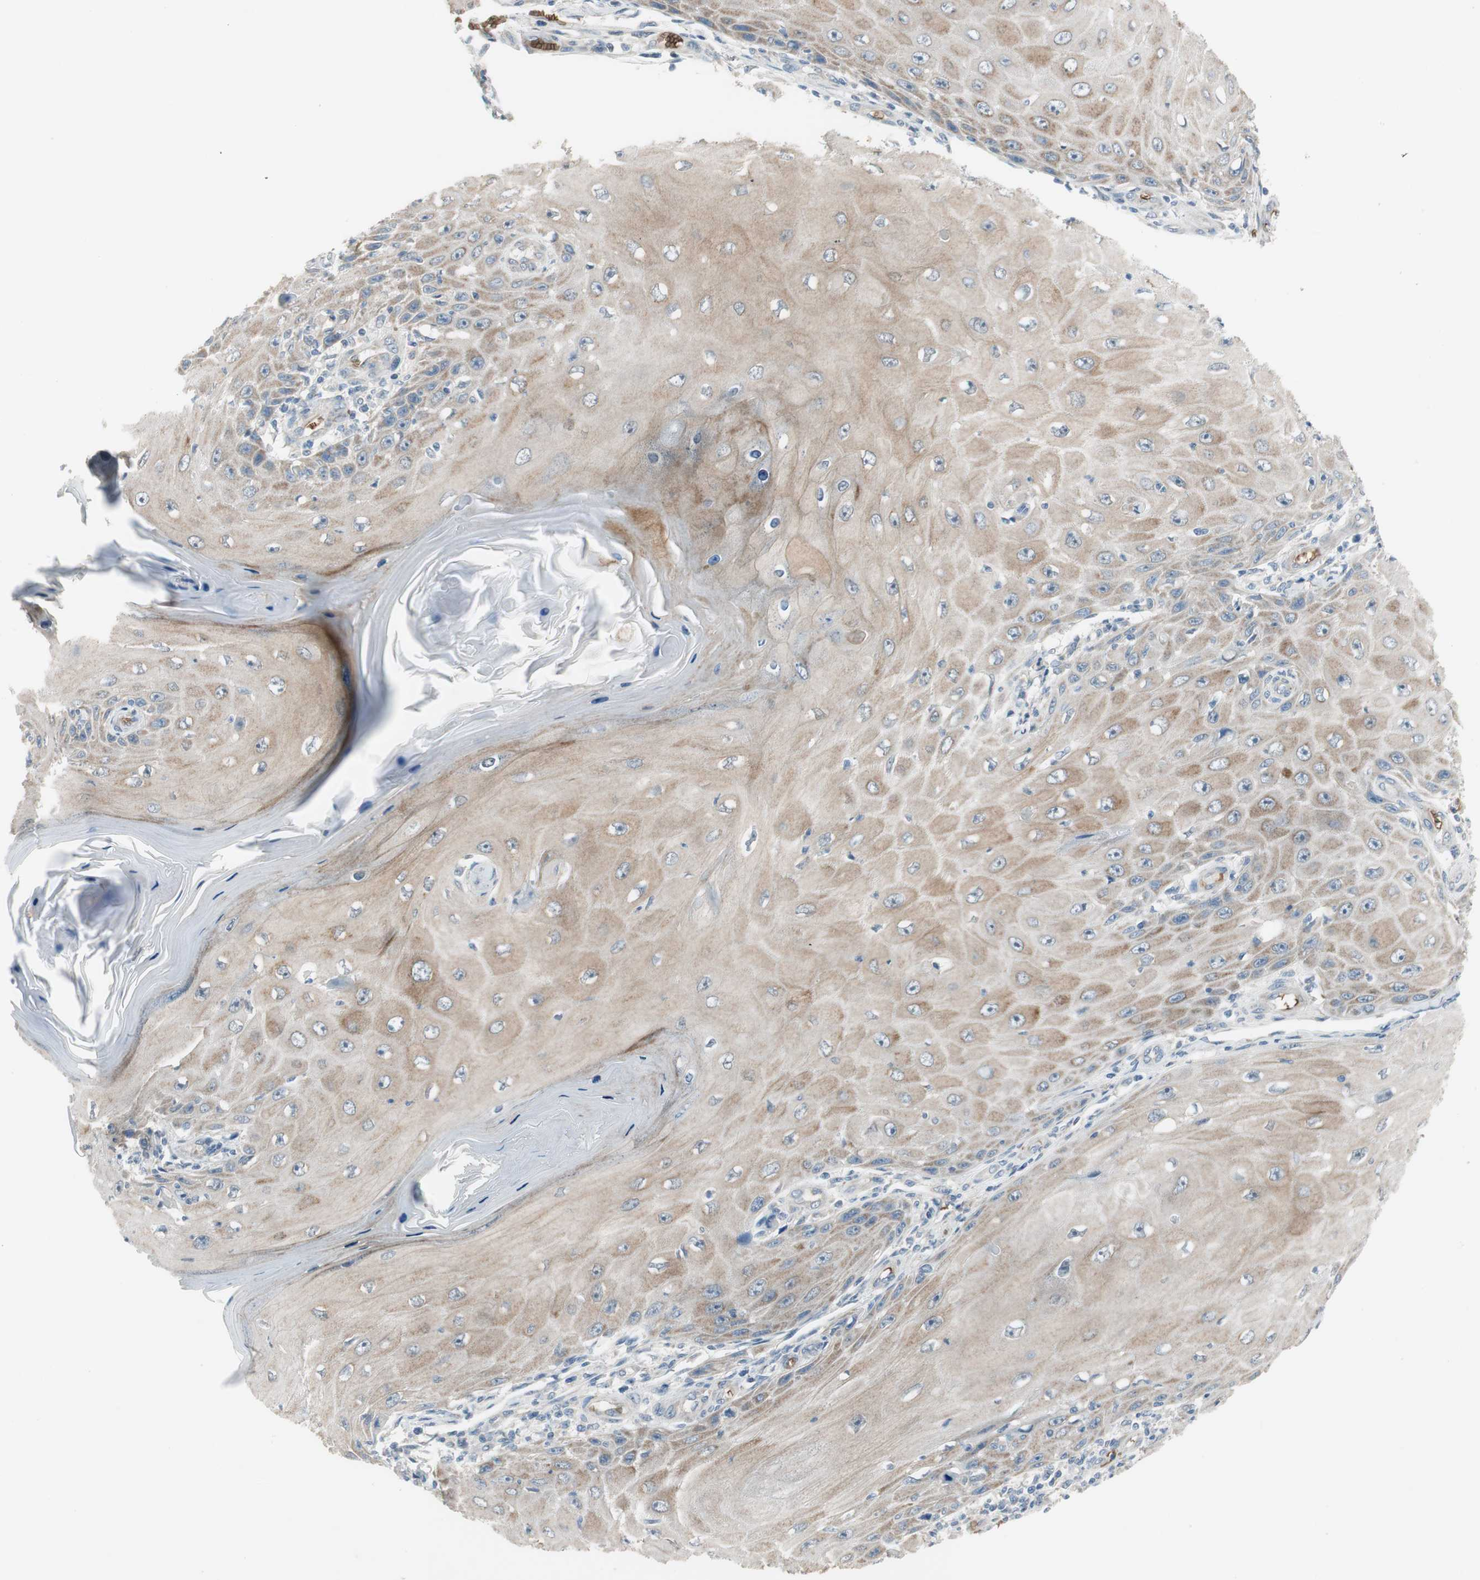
{"staining": {"intensity": "weak", "quantity": ">75%", "location": "cytoplasmic/membranous"}, "tissue": "skin cancer", "cell_type": "Tumor cells", "image_type": "cancer", "snomed": [{"axis": "morphology", "description": "Squamous cell carcinoma, NOS"}, {"axis": "topography", "description": "Skin"}], "caption": "Weak cytoplasmic/membranous protein expression is seen in approximately >75% of tumor cells in skin squamous cell carcinoma. (Brightfield microscopy of DAB IHC at high magnification).", "gene": "GYPC", "patient": {"sex": "female", "age": 73}}